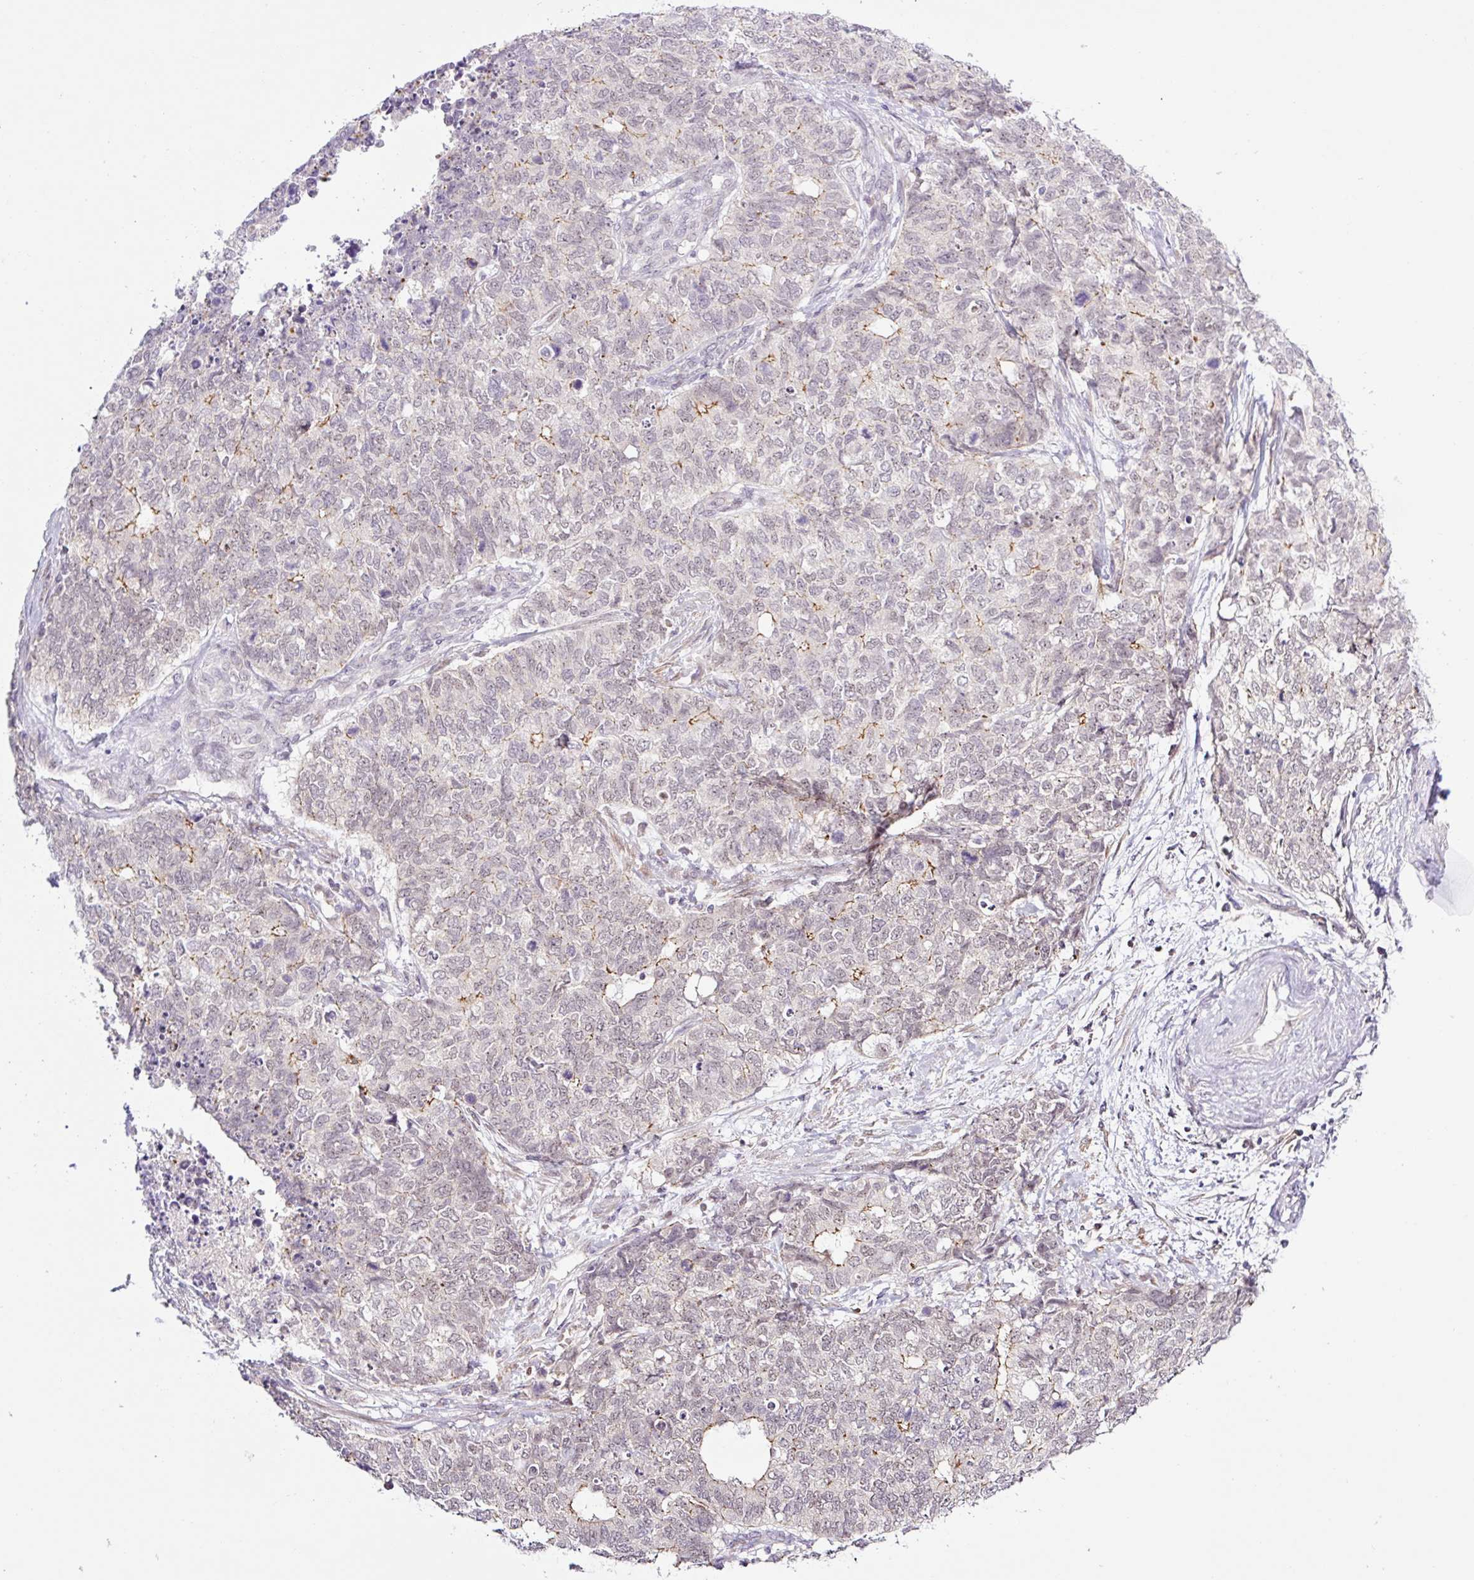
{"staining": {"intensity": "moderate", "quantity": "<25%", "location": "cytoplasmic/membranous"}, "tissue": "cervical cancer", "cell_type": "Tumor cells", "image_type": "cancer", "snomed": [{"axis": "morphology", "description": "Squamous cell carcinoma, NOS"}, {"axis": "topography", "description": "Cervix"}], "caption": "Squamous cell carcinoma (cervical) stained for a protein (brown) displays moderate cytoplasmic/membranous positive expression in about <25% of tumor cells.", "gene": "ICE1", "patient": {"sex": "female", "age": 63}}